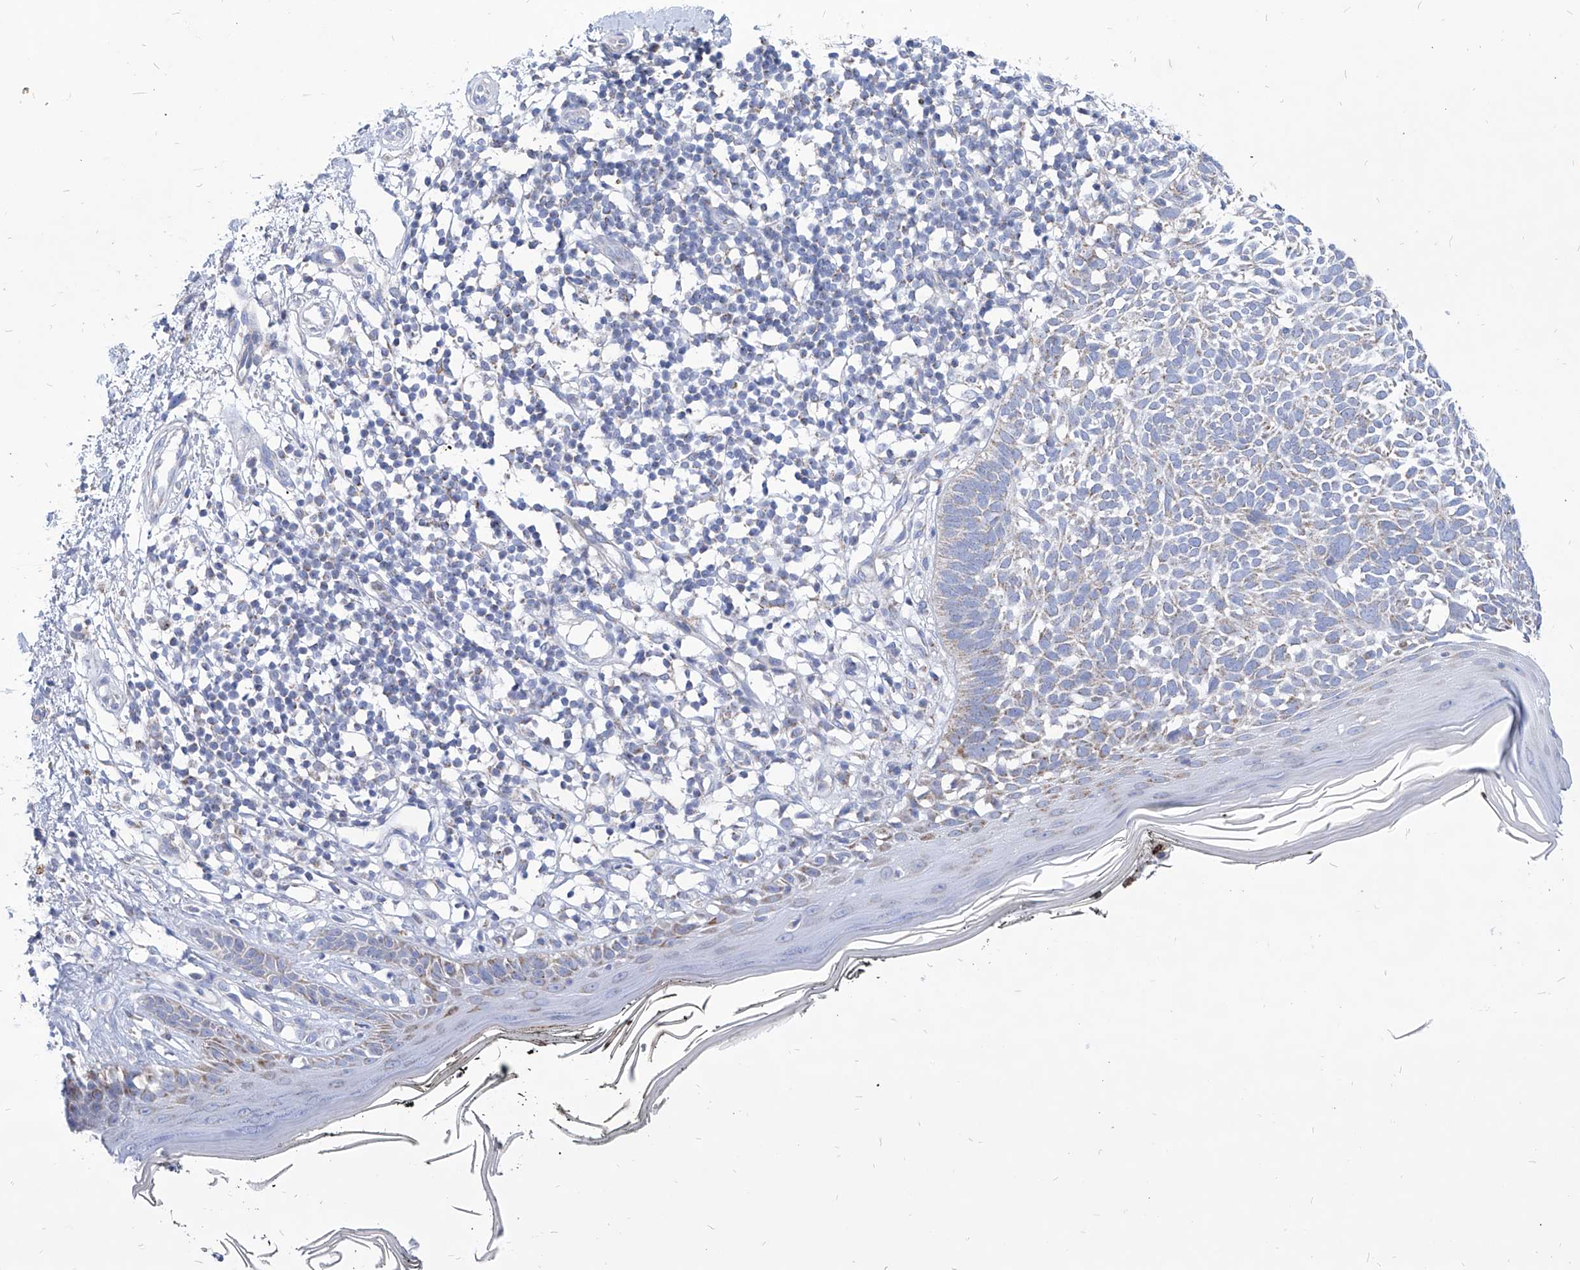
{"staining": {"intensity": "weak", "quantity": "<25%", "location": "cytoplasmic/membranous"}, "tissue": "skin cancer", "cell_type": "Tumor cells", "image_type": "cancer", "snomed": [{"axis": "morphology", "description": "Basal cell carcinoma"}, {"axis": "topography", "description": "Skin"}], "caption": "The histopathology image demonstrates no significant staining in tumor cells of skin cancer (basal cell carcinoma).", "gene": "COQ3", "patient": {"sex": "female", "age": 64}}